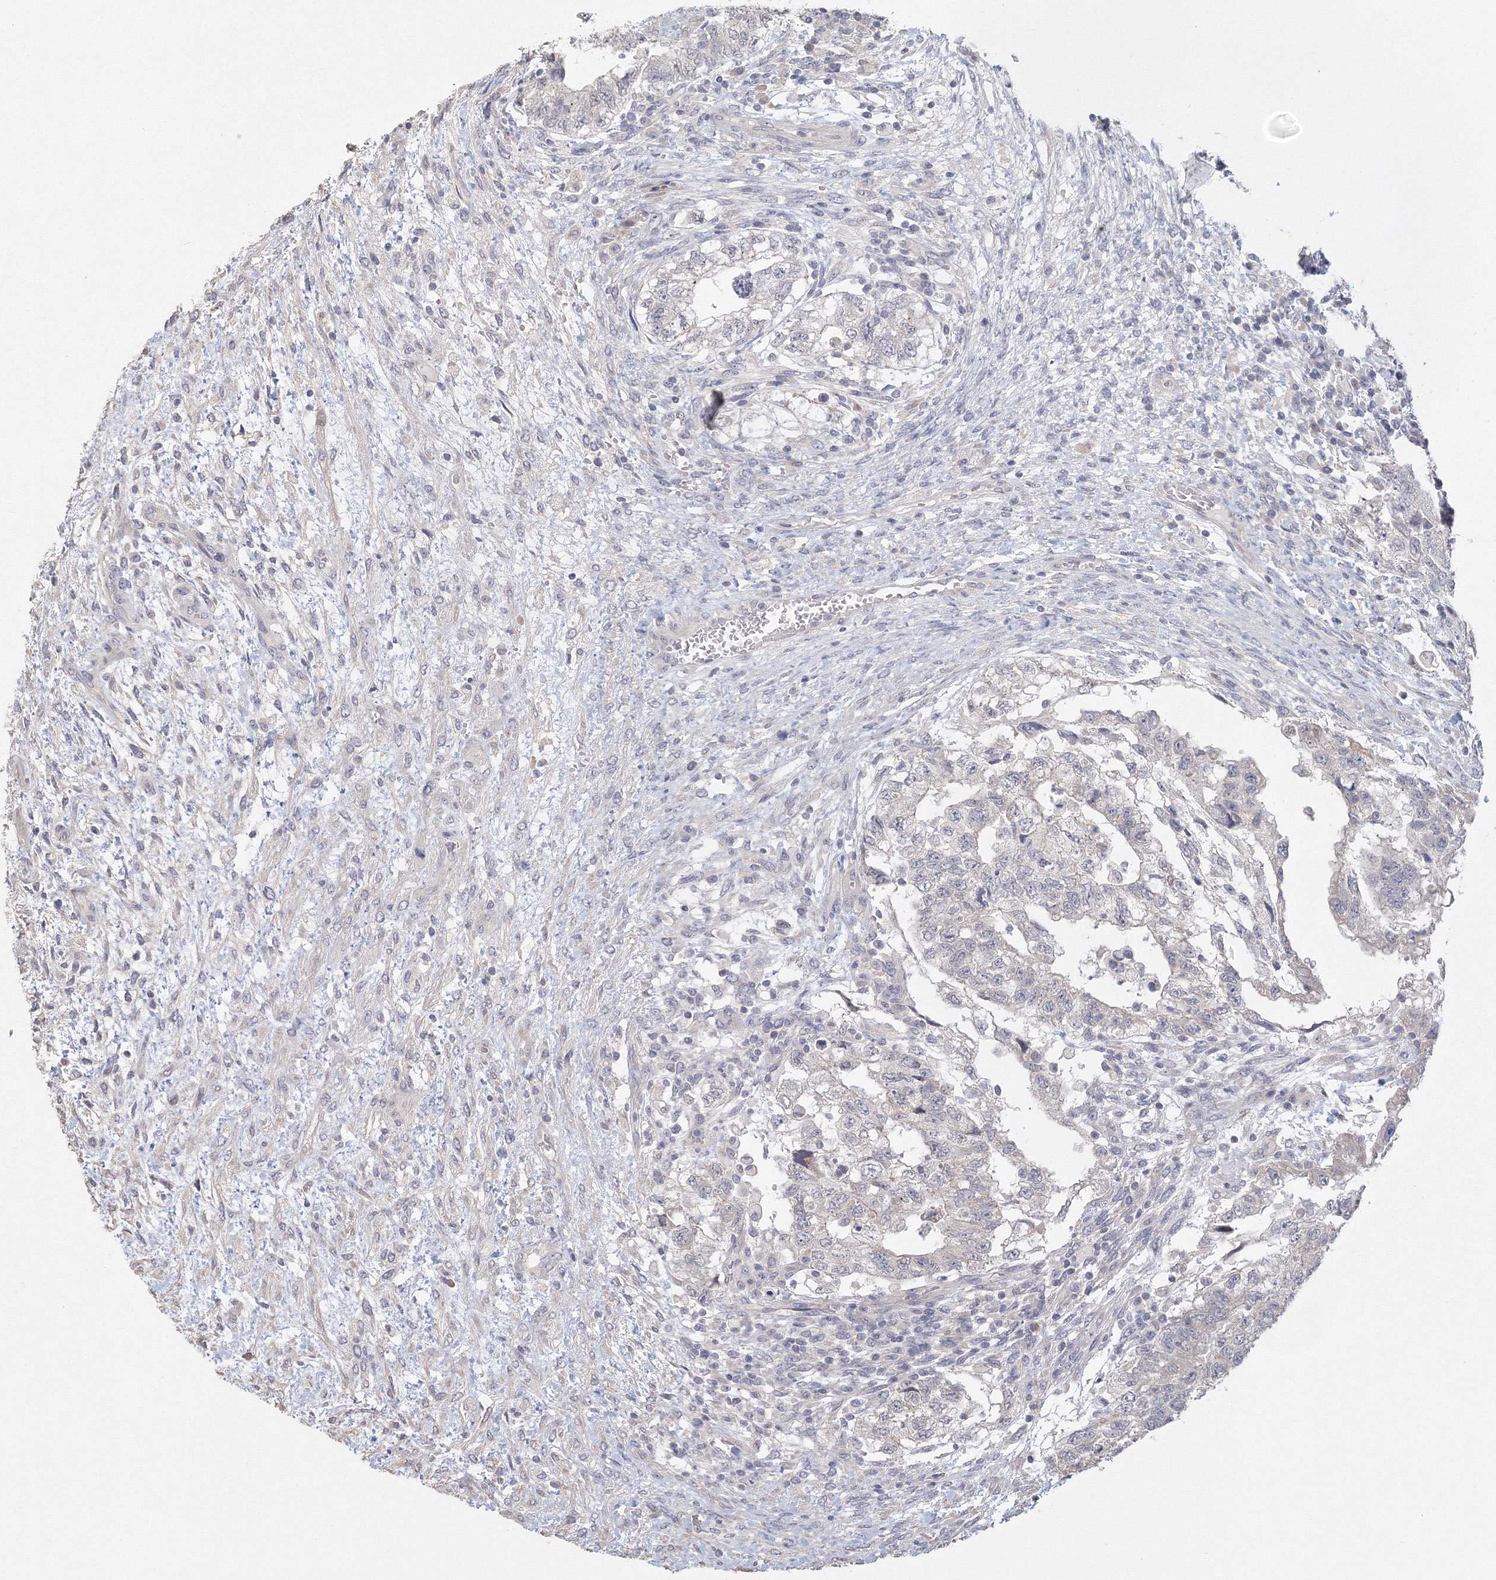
{"staining": {"intensity": "negative", "quantity": "none", "location": "none"}, "tissue": "testis cancer", "cell_type": "Tumor cells", "image_type": "cancer", "snomed": [{"axis": "morphology", "description": "Carcinoma, Embryonal, NOS"}, {"axis": "topography", "description": "Testis"}], "caption": "Protein analysis of testis cancer (embryonal carcinoma) reveals no significant staining in tumor cells.", "gene": "TACC2", "patient": {"sex": "male", "age": 36}}